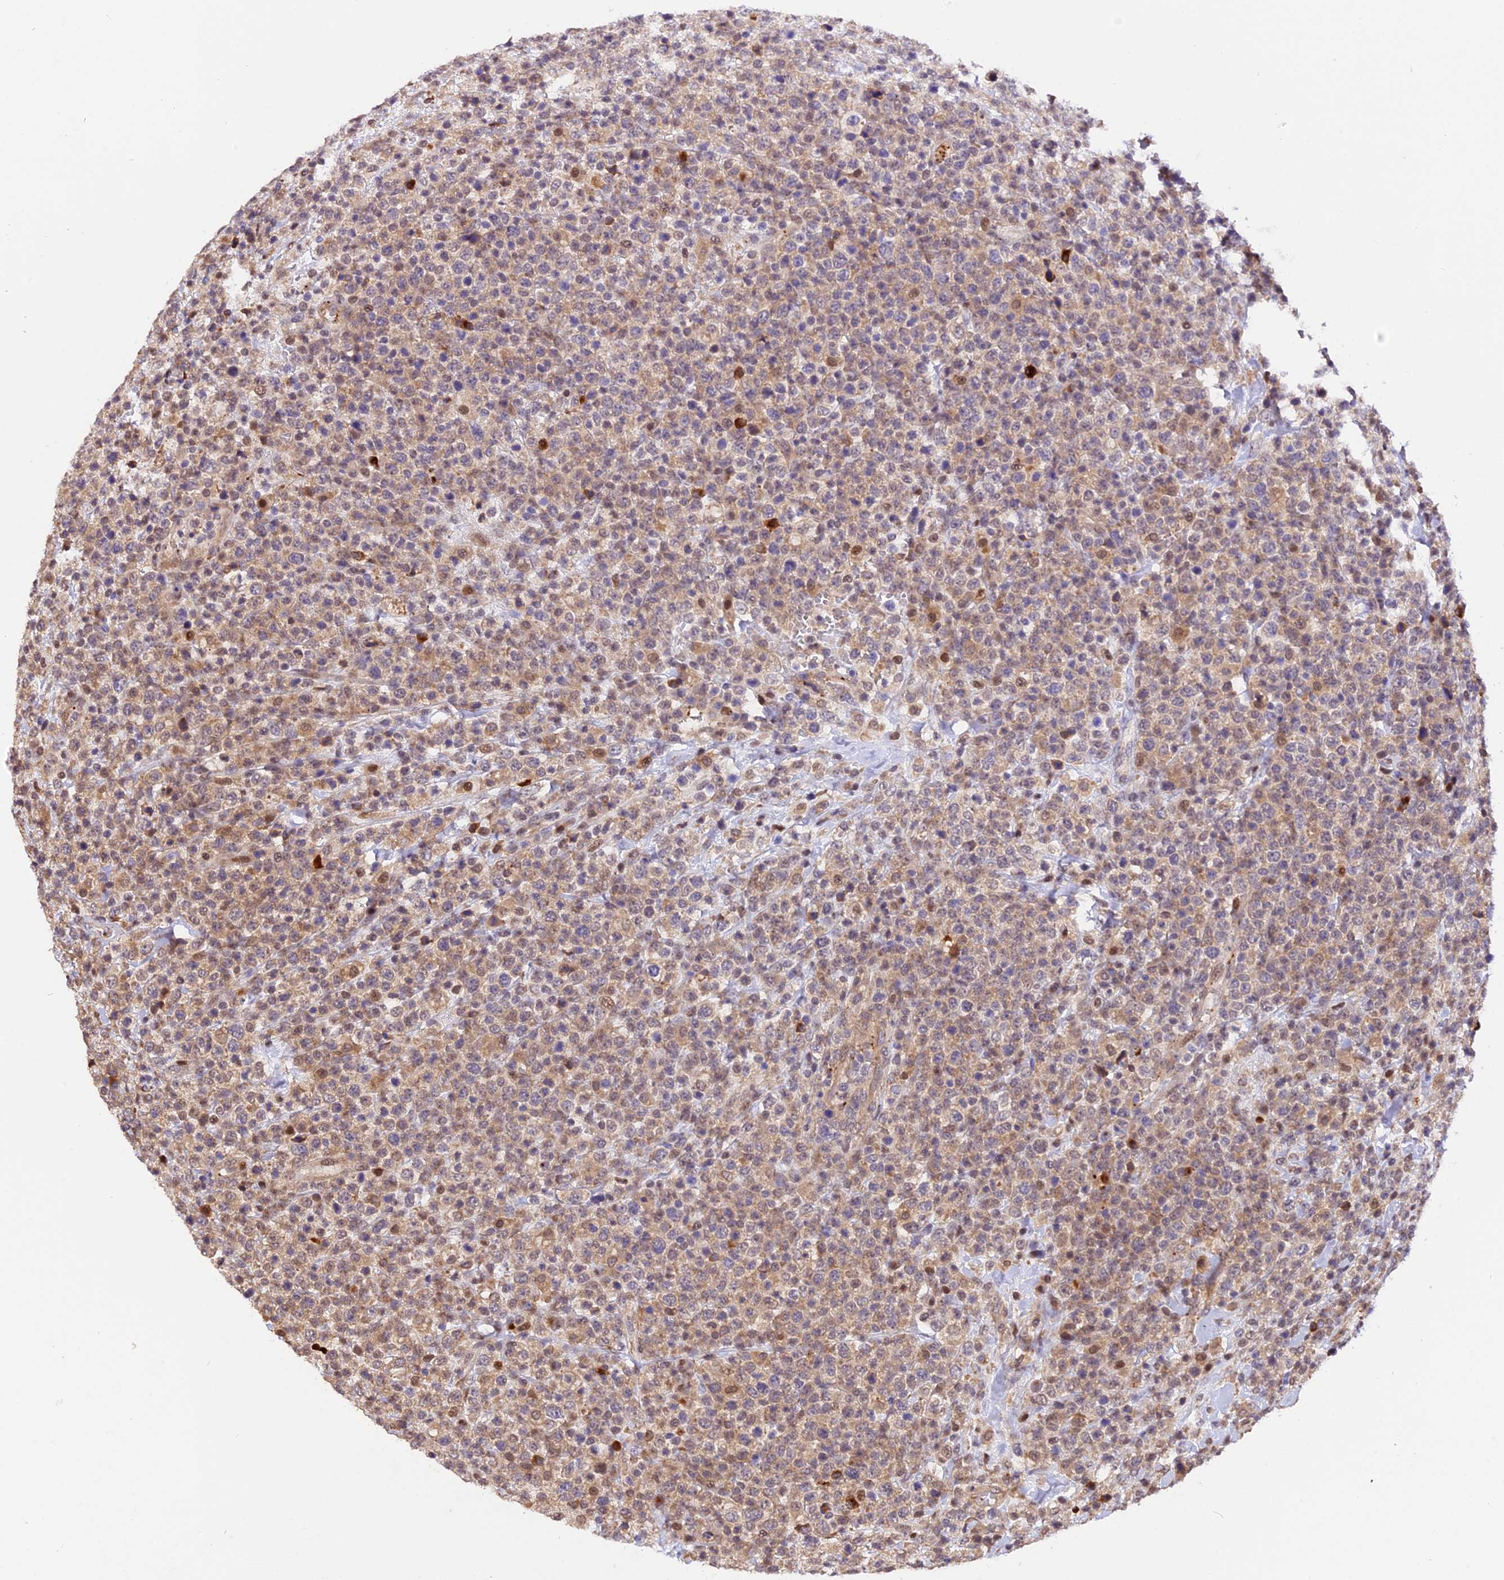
{"staining": {"intensity": "weak", "quantity": "25%-75%", "location": "cytoplasmic/membranous"}, "tissue": "lymphoma", "cell_type": "Tumor cells", "image_type": "cancer", "snomed": [{"axis": "morphology", "description": "Malignant lymphoma, non-Hodgkin's type, High grade"}, {"axis": "topography", "description": "Colon"}], "caption": "The photomicrograph shows immunohistochemical staining of malignant lymphoma, non-Hodgkin's type (high-grade). There is weak cytoplasmic/membranous positivity is appreciated in about 25%-75% of tumor cells. The staining was performed using DAB (3,3'-diaminobenzidine) to visualize the protein expression in brown, while the nuclei were stained in blue with hematoxylin (Magnification: 20x).", "gene": "HERPUD1", "patient": {"sex": "female", "age": 53}}